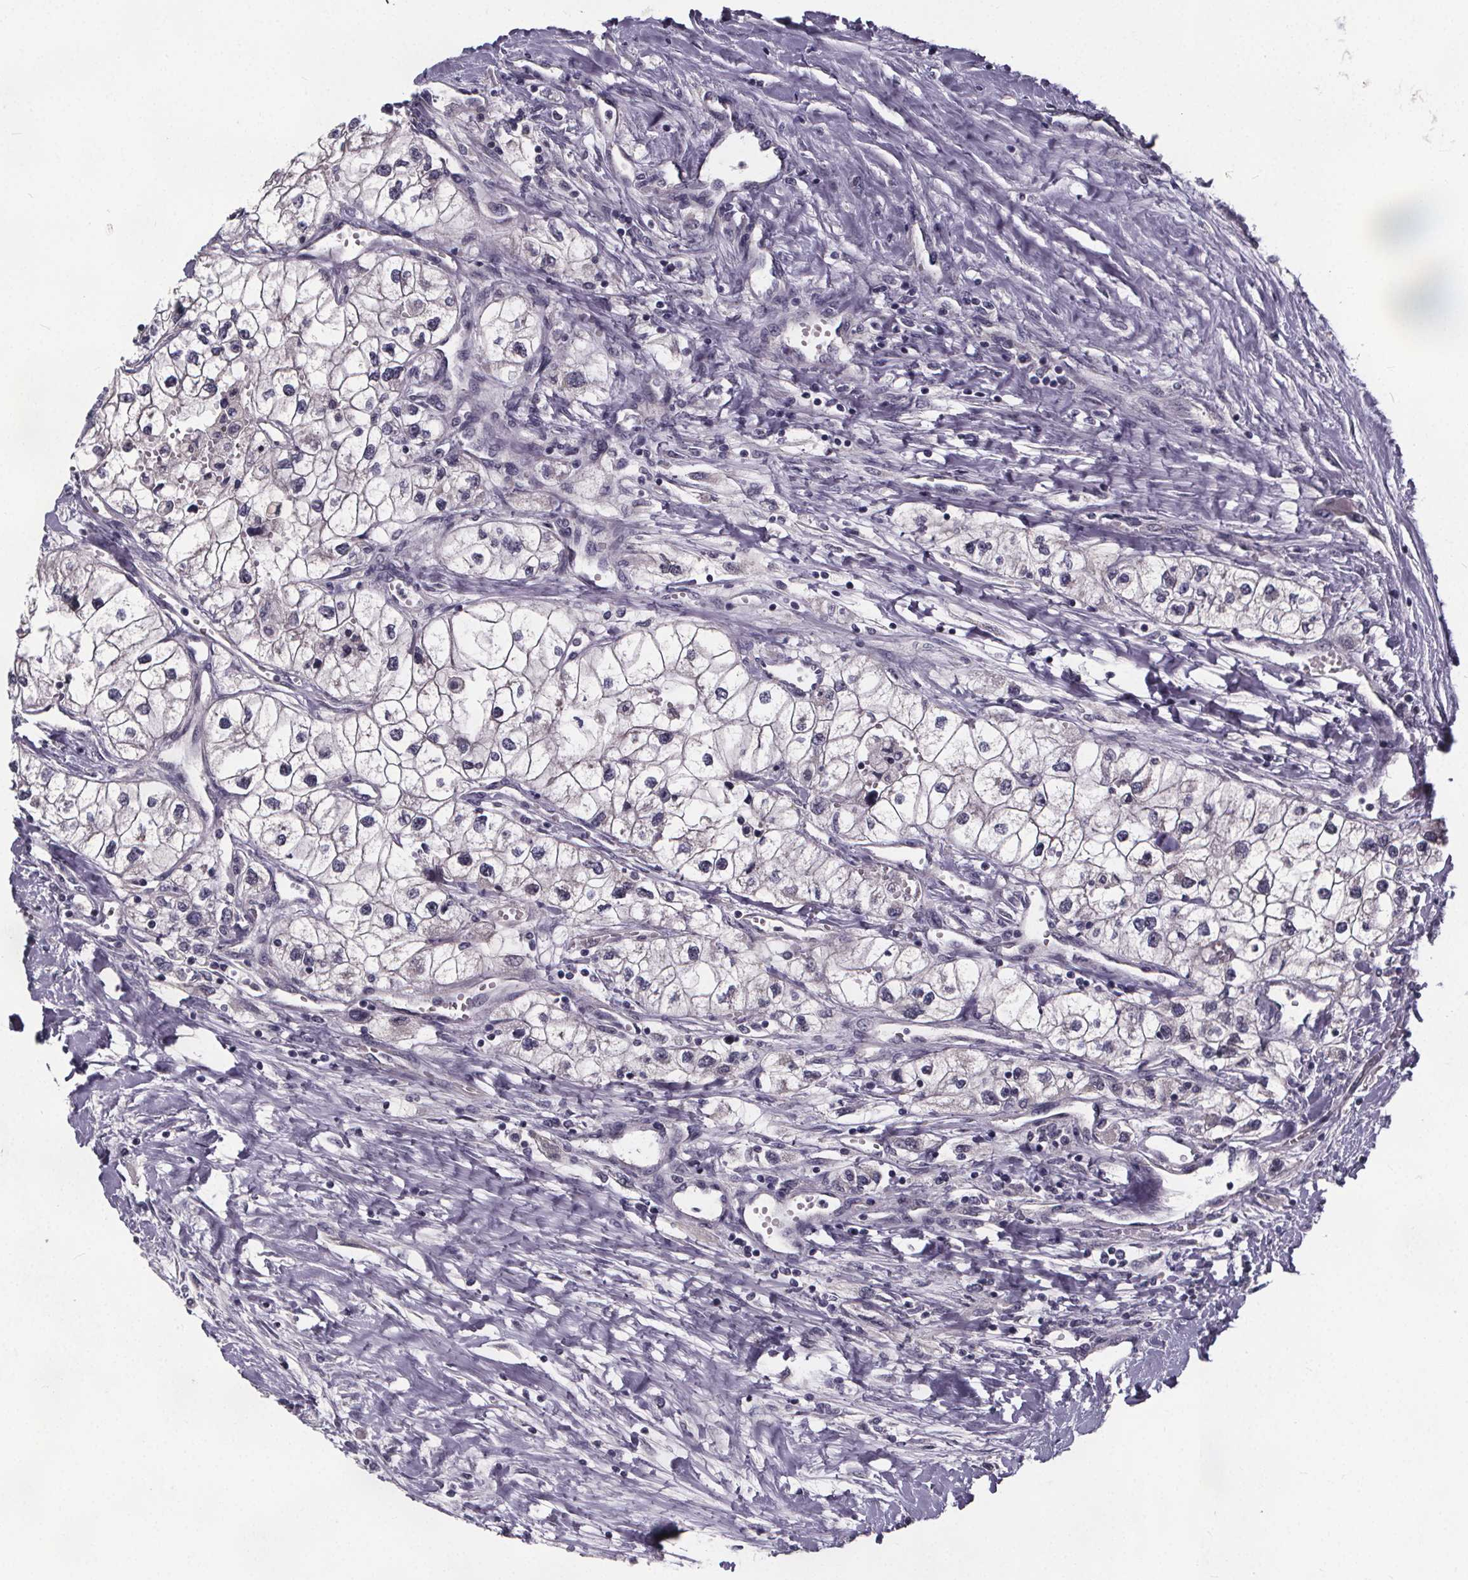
{"staining": {"intensity": "negative", "quantity": "none", "location": "none"}, "tissue": "renal cancer", "cell_type": "Tumor cells", "image_type": "cancer", "snomed": [{"axis": "morphology", "description": "Adenocarcinoma, NOS"}, {"axis": "topography", "description": "Kidney"}], "caption": "The histopathology image demonstrates no staining of tumor cells in renal cancer.", "gene": "FAM181B", "patient": {"sex": "male", "age": 59}}